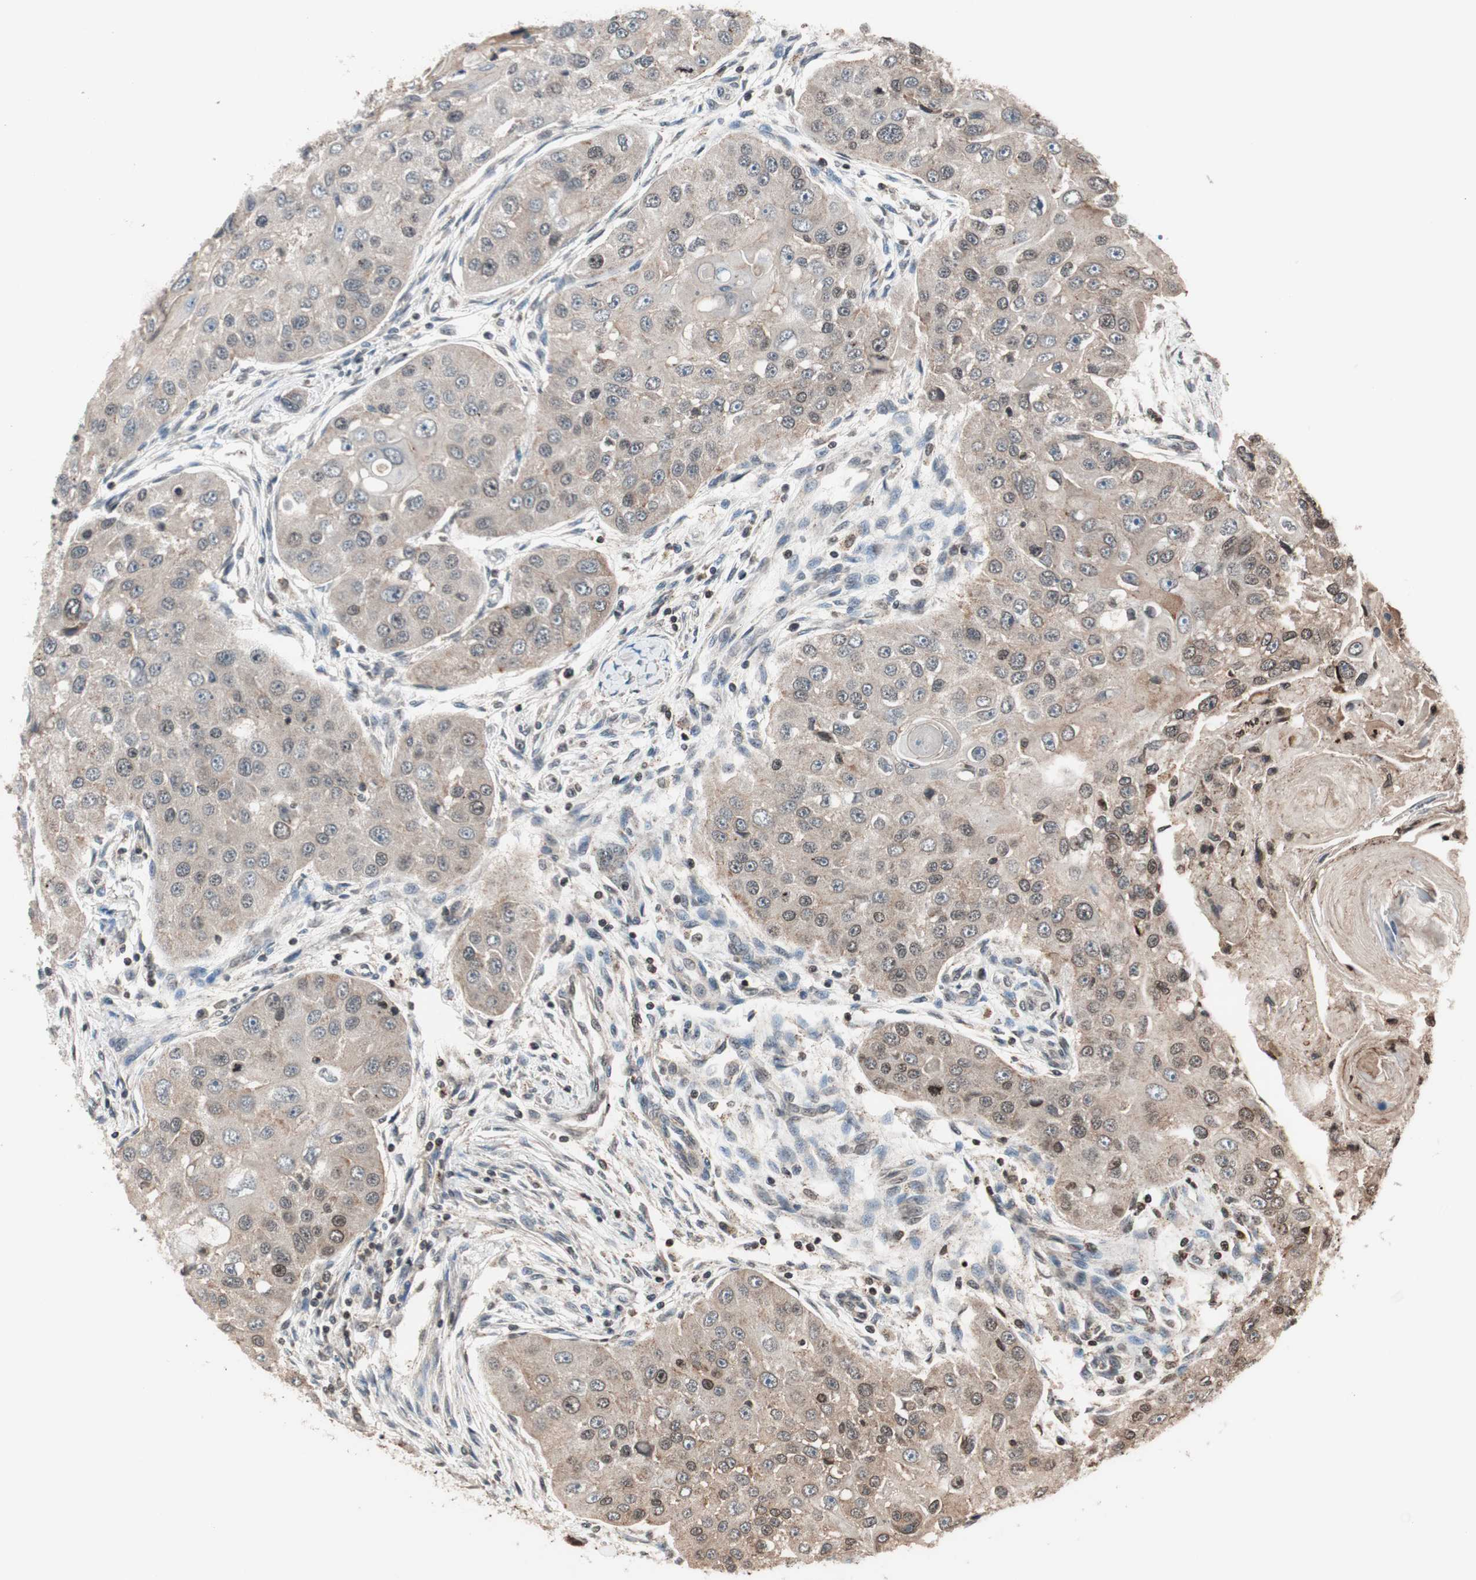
{"staining": {"intensity": "weak", "quantity": ">75%", "location": "cytoplasmic/membranous"}, "tissue": "head and neck cancer", "cell_type": "Tumor cells", "image_type": "cancer", "snomed": [{"axis": "morphology", "description": "Normal tissue, NOS"}, {"axis": "morphology", "description": "Squamous cell carcinoma, NOS"}, {"axis": "topography", "description": "Skeletal muscle"}, {"axis": "topography", "description": "Head-Neck"}], "caption": "Human head and neck cancer stained for a protein (brown) reveals weak cytoplasmic/membranous positive positivity in about >75% of tumor cells.", "gene": "RFC1", "patient": {"sex": "male", "age": 51}}